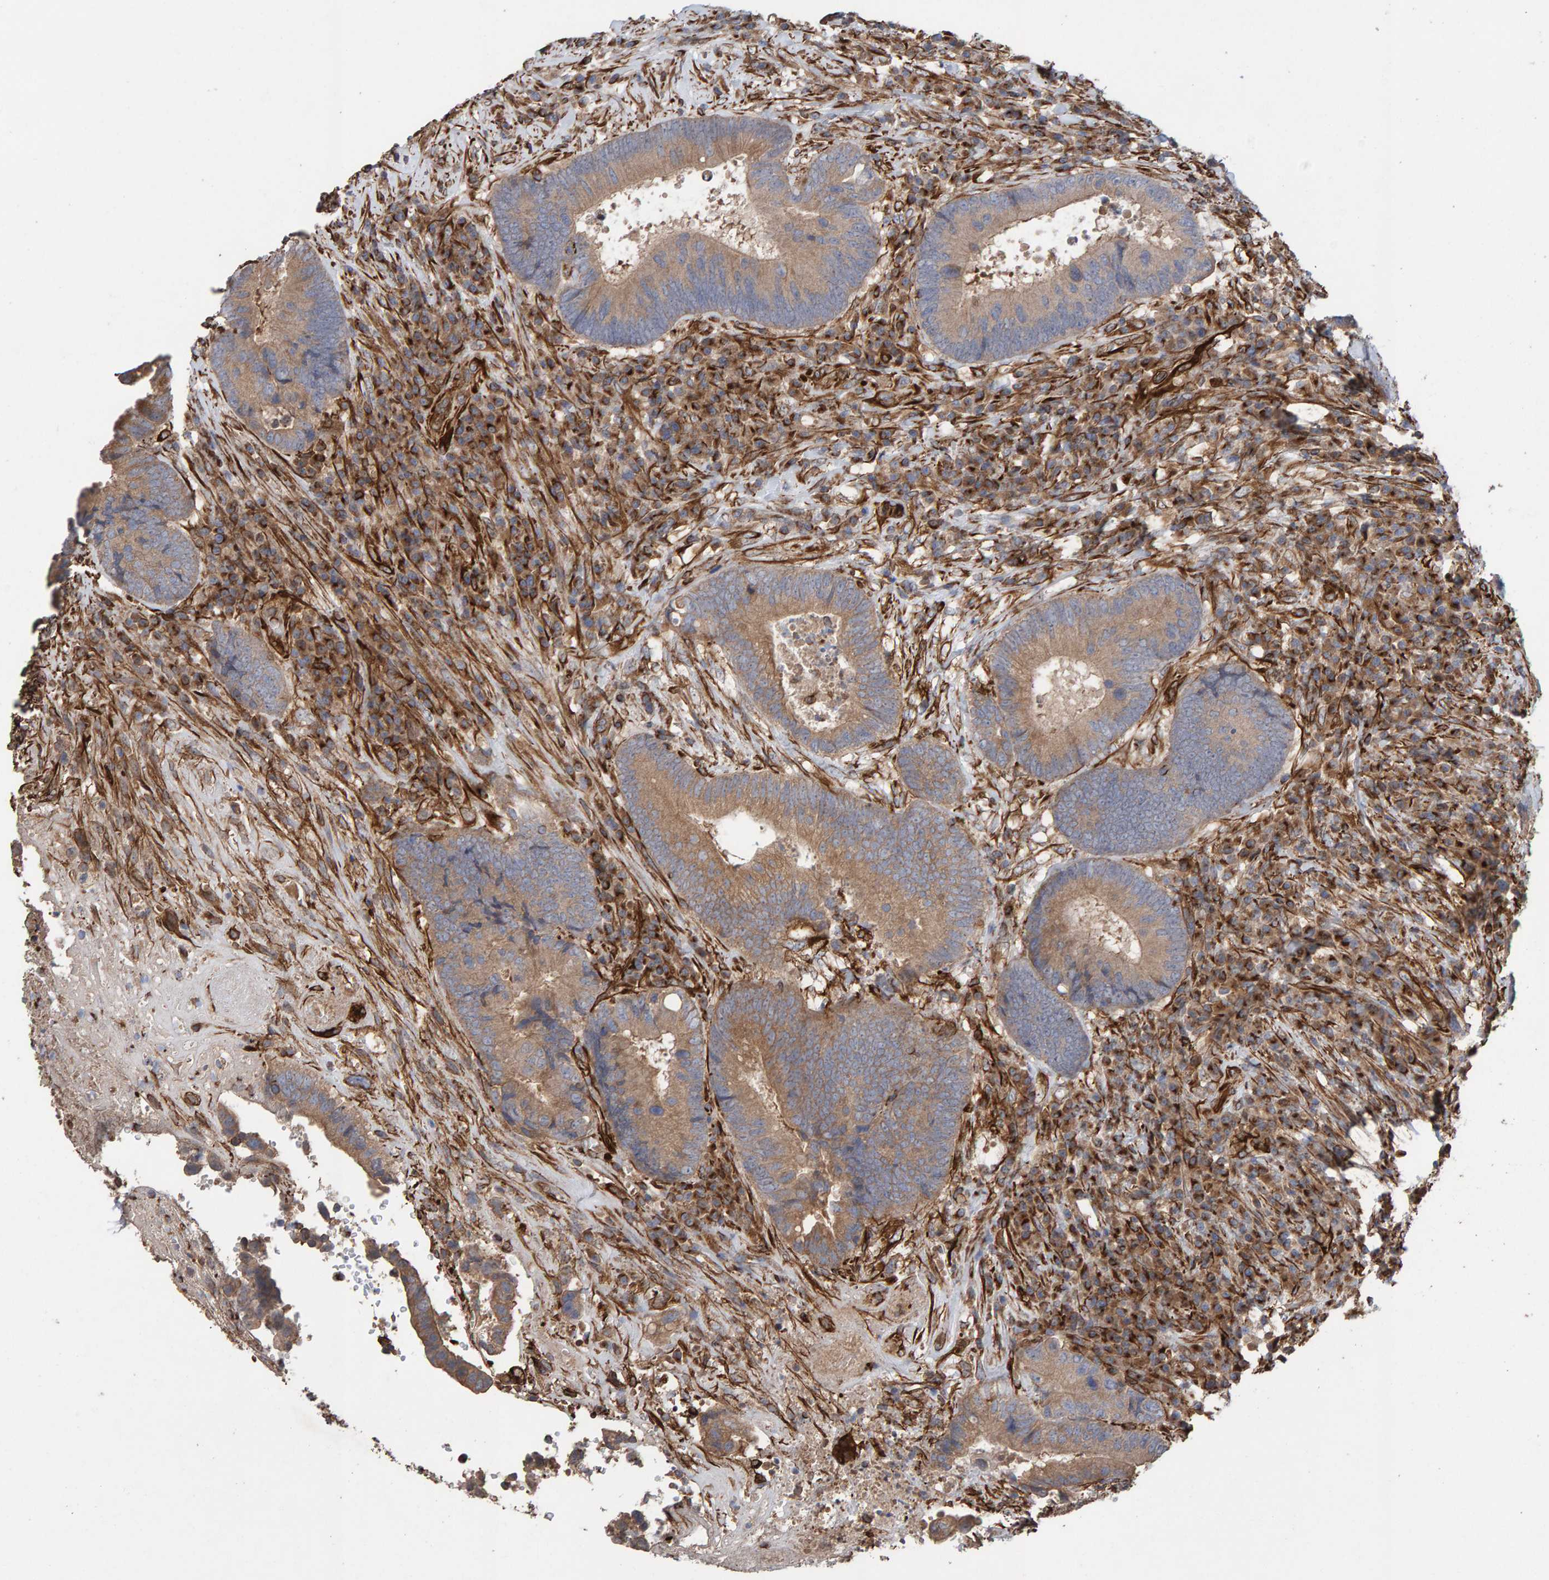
{"staining": {"intensity": "moderate", "quantity": ">75%", "location": "cytoplasmic/membranous"}, "tissue": "colorectal cancer", "cell_type": "Tumor cells", "image_type": "cancer", "snomed": [{"axis": "morphology", "description": "Adenocarcinoma, NOS"}, {"axis": "topography", "description": "Rectum"}], "caption": "This photomicrograph exhibits colorectal adenocarcinoma stained with IHC to label a protein in brown. The cytoplasmic/membranous of tumor cells show moderate positivity for the protein. Nuclei are counter-stained blue.", "gene": "ZNF347", "patient": {"sex": "female", "age": 89}}